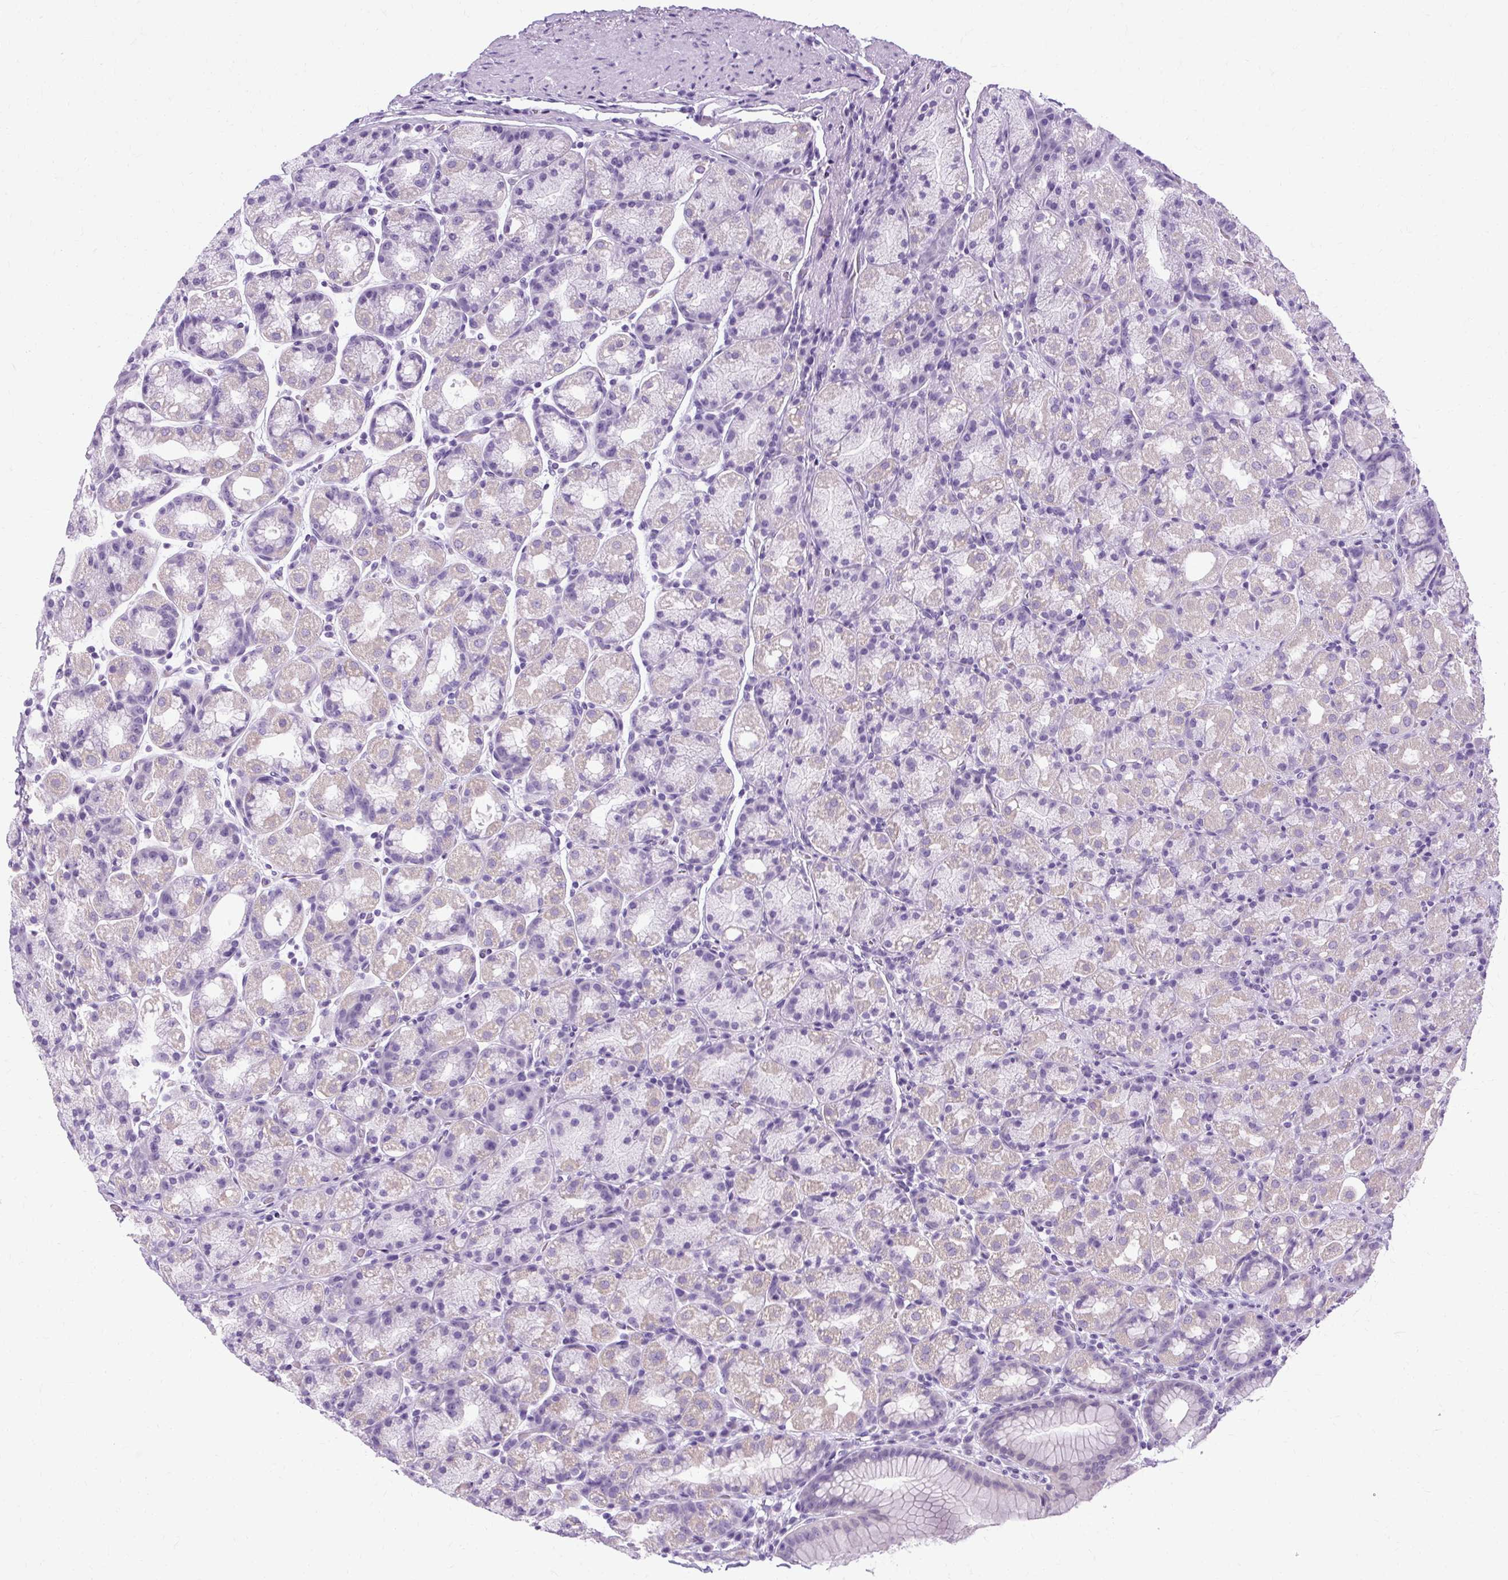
{"staining": {"intensity": "negative", "quantity": "none", "location": "none"}, "tissue": "stomach", "cell_type": "Glandular cells", "image_type": "normal", "snomed": [{"axis": "morphology", "description": "Normal tissue, NOS"}, {"axis": "topography", "description": "Stomach, upper"}, {"axis": "topography", "description": "Stomach"}], "caption": "This is an IHC micrograph of benign human stomach. There is no staining in glandular cells.", "gene": "B3GNT4", "patient": {"sex": "male", "age": 68}}